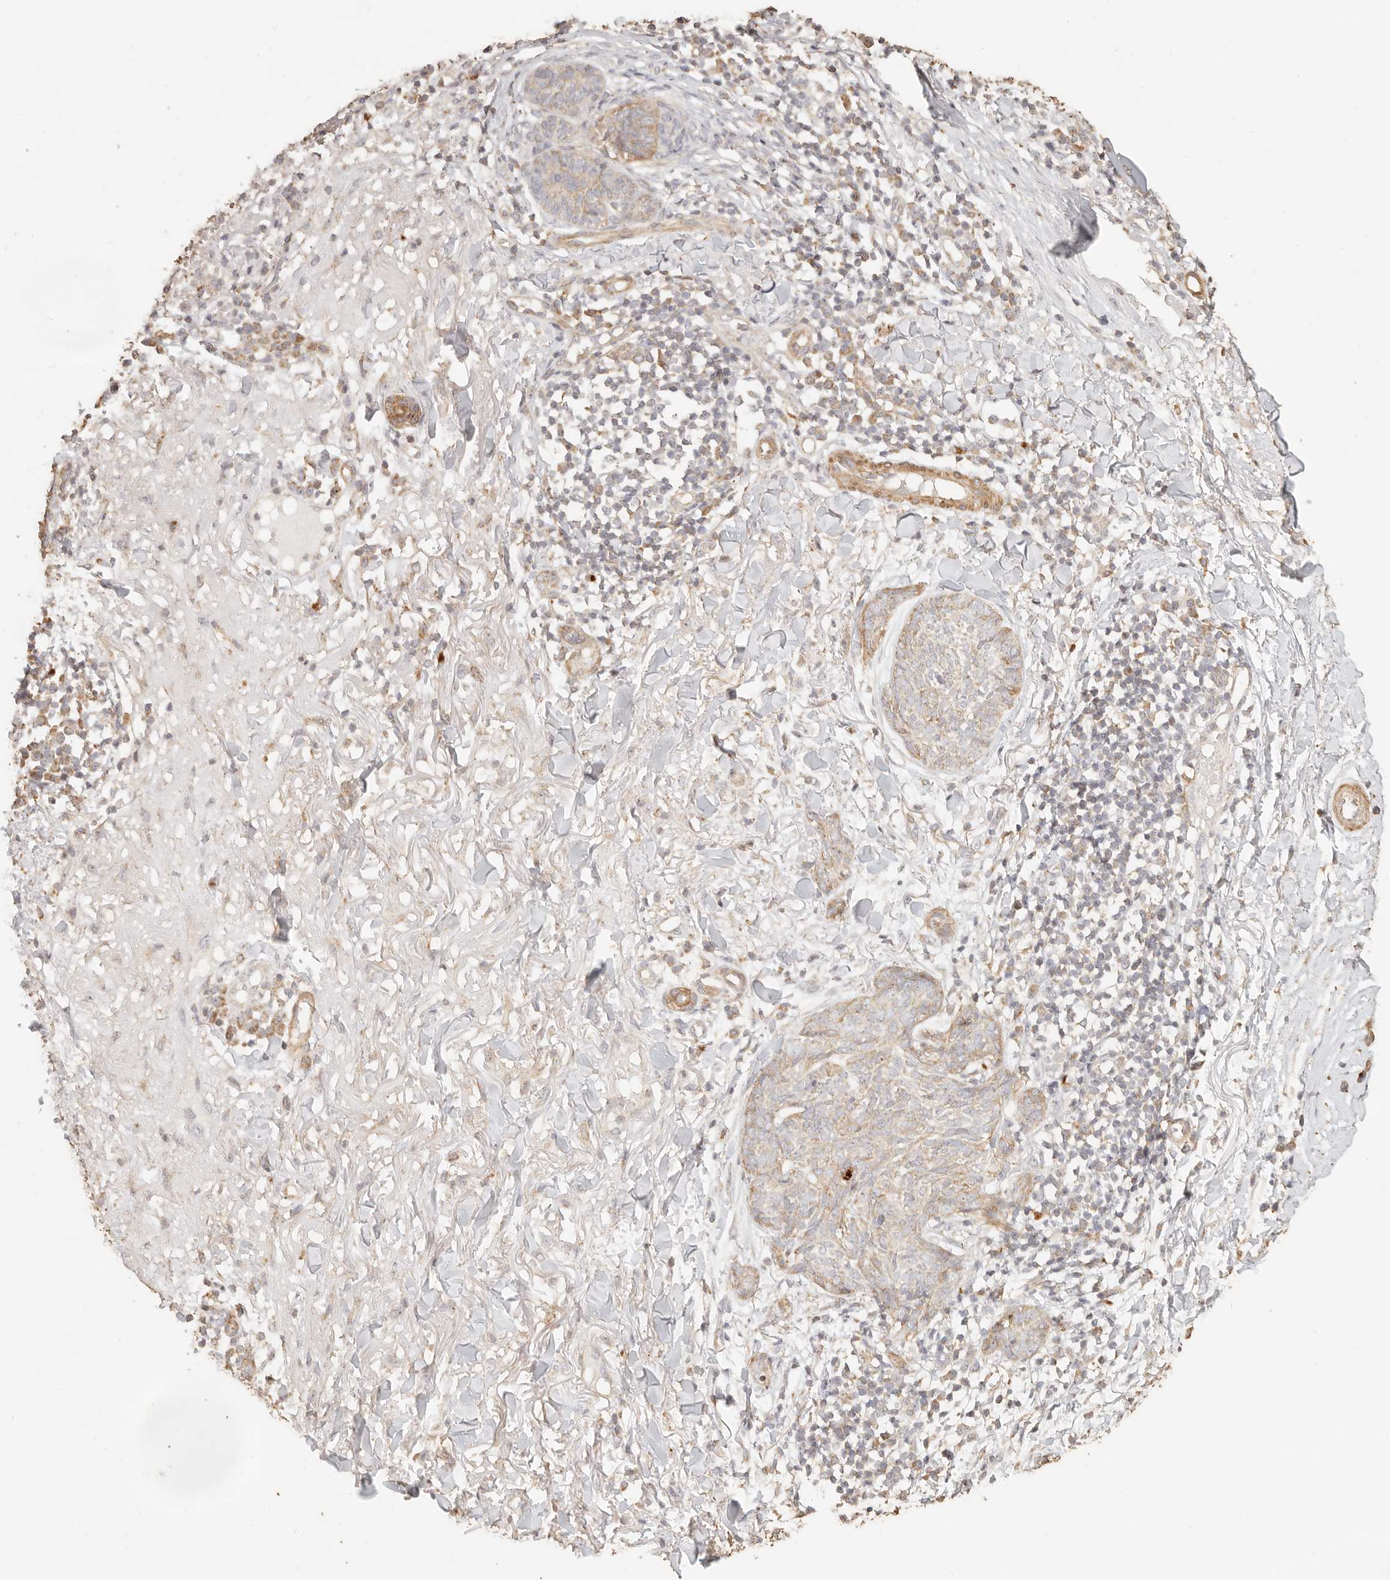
{"staining": {"intensity": "weak", "quantity": ">75%", "location": "cytoplasmic/membranous"}, "tissue": "skin cancer", "cell_type": "Tumor cells", "image_type": "cancer", "snomed": [{"axis": "morphology", "description": "Basal cell carcinoma"}, {"axis": "topography", "description": "Skin"}], "caption": "DAB (3,3'-diaminobenzidine) immunohistochemical staining of human skin cancer reveals weak cytoplasmic/membranous protein staining in about >75% of tumor cells.", "gene": "PTPN22", "patient": {"sex": "male", "age": 85}}